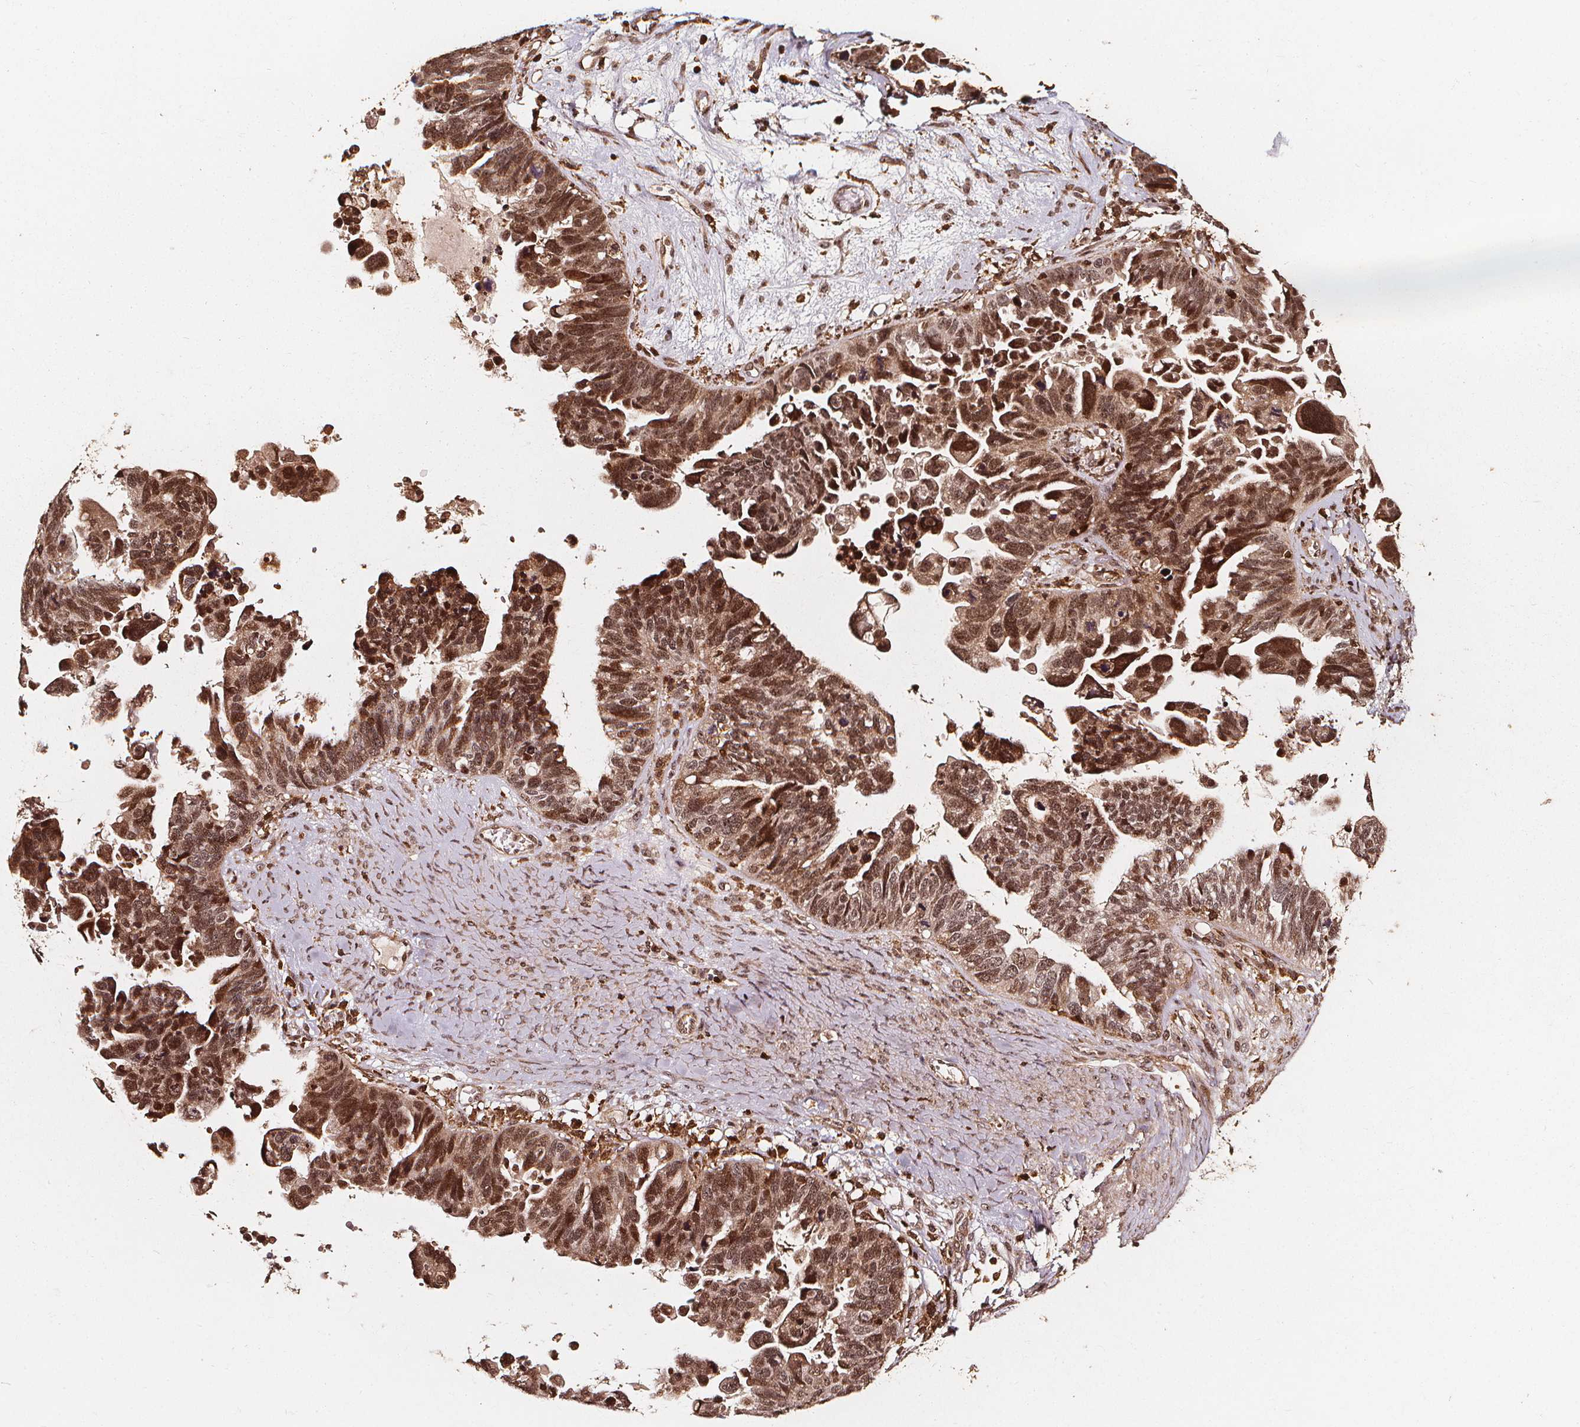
{"staining": {"intensity": "moderate", "quantity": ">75%", "location": "cytoplasmic/membranous,nuclear"}, "tissue": "ovarian cancer", "cell_type": "Tumor cells", "image_type": "cancer", "snomed": [{"axis": "morphology", "description": "Cystadenocarcinoma, serous, NOS"}, {"axis": "topography", "description": "Ovary"}], "caption": "The photomicrograph displays staining of ovarian cancer, revealing moderate cytoplasmic/membranous and nuclear protein expression (brown color) within tumor cells.", "gene": "EXOSC9", "patient": {"sex": "female", "age": 60}}